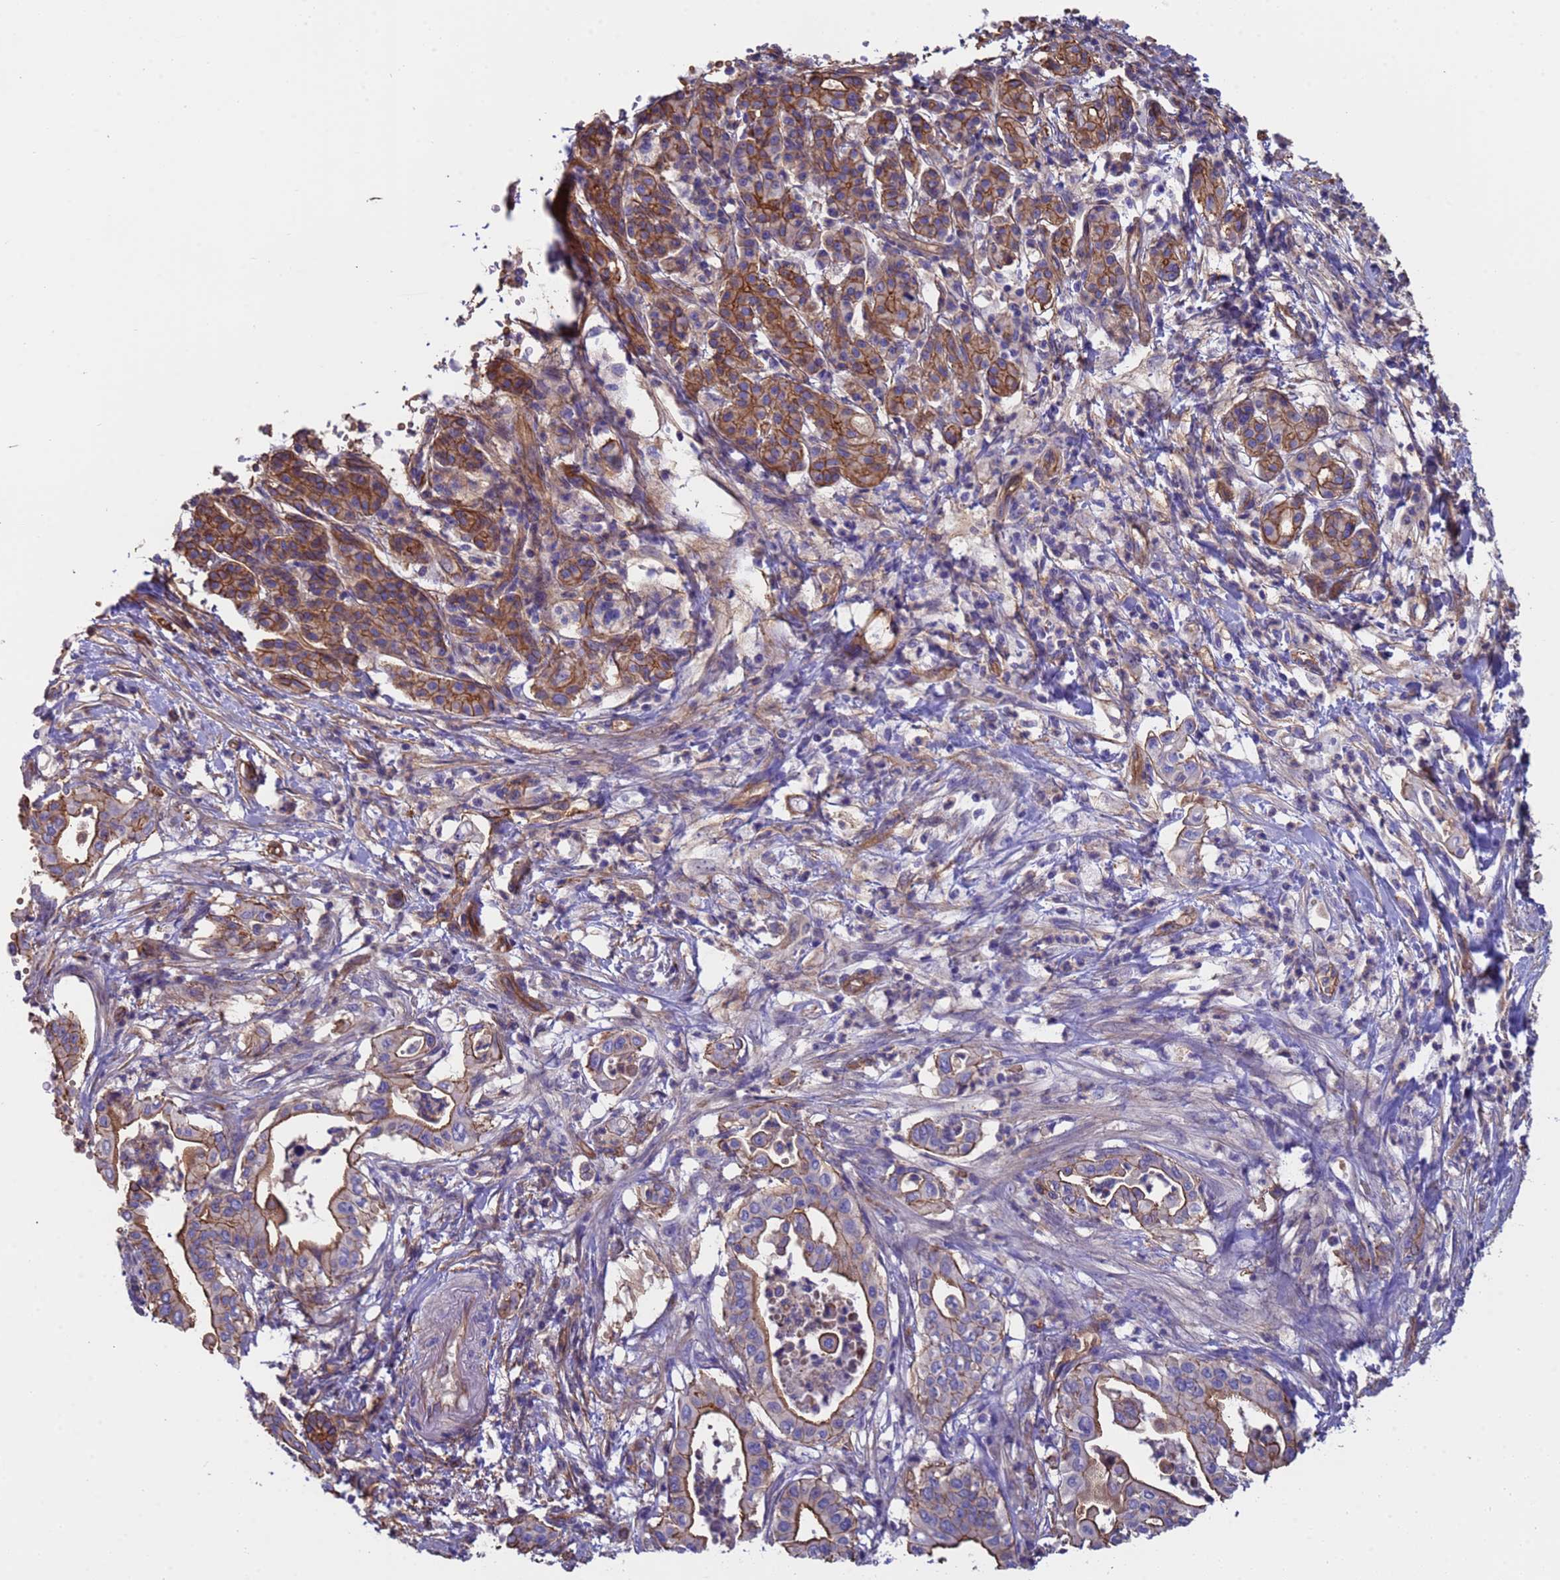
{"staining": {"intensity": "moderate", "quantity": "25%-75%", "location": "cytoplasmic/membranous"}, "tissue": "pancreatic cancer", "cell_type": "Tumor cells", "image_type": "cancer", "snomed": [{"axis": "morphology", "description": "Adenocarcinoma, NOS"}, {"axis": "topography", "description": "Pancreas"}], "caption": "High-power microscopy captured an immunohistochemistry (IHC) photomicrograph of adenocarcinoma (pancreatic), revealing moderate cytoplasmic/membranous staining in approximately 25%-75% of tumor cells.", "gene": "ZNF248", "patient": {"sex": "female", "age": 77}}